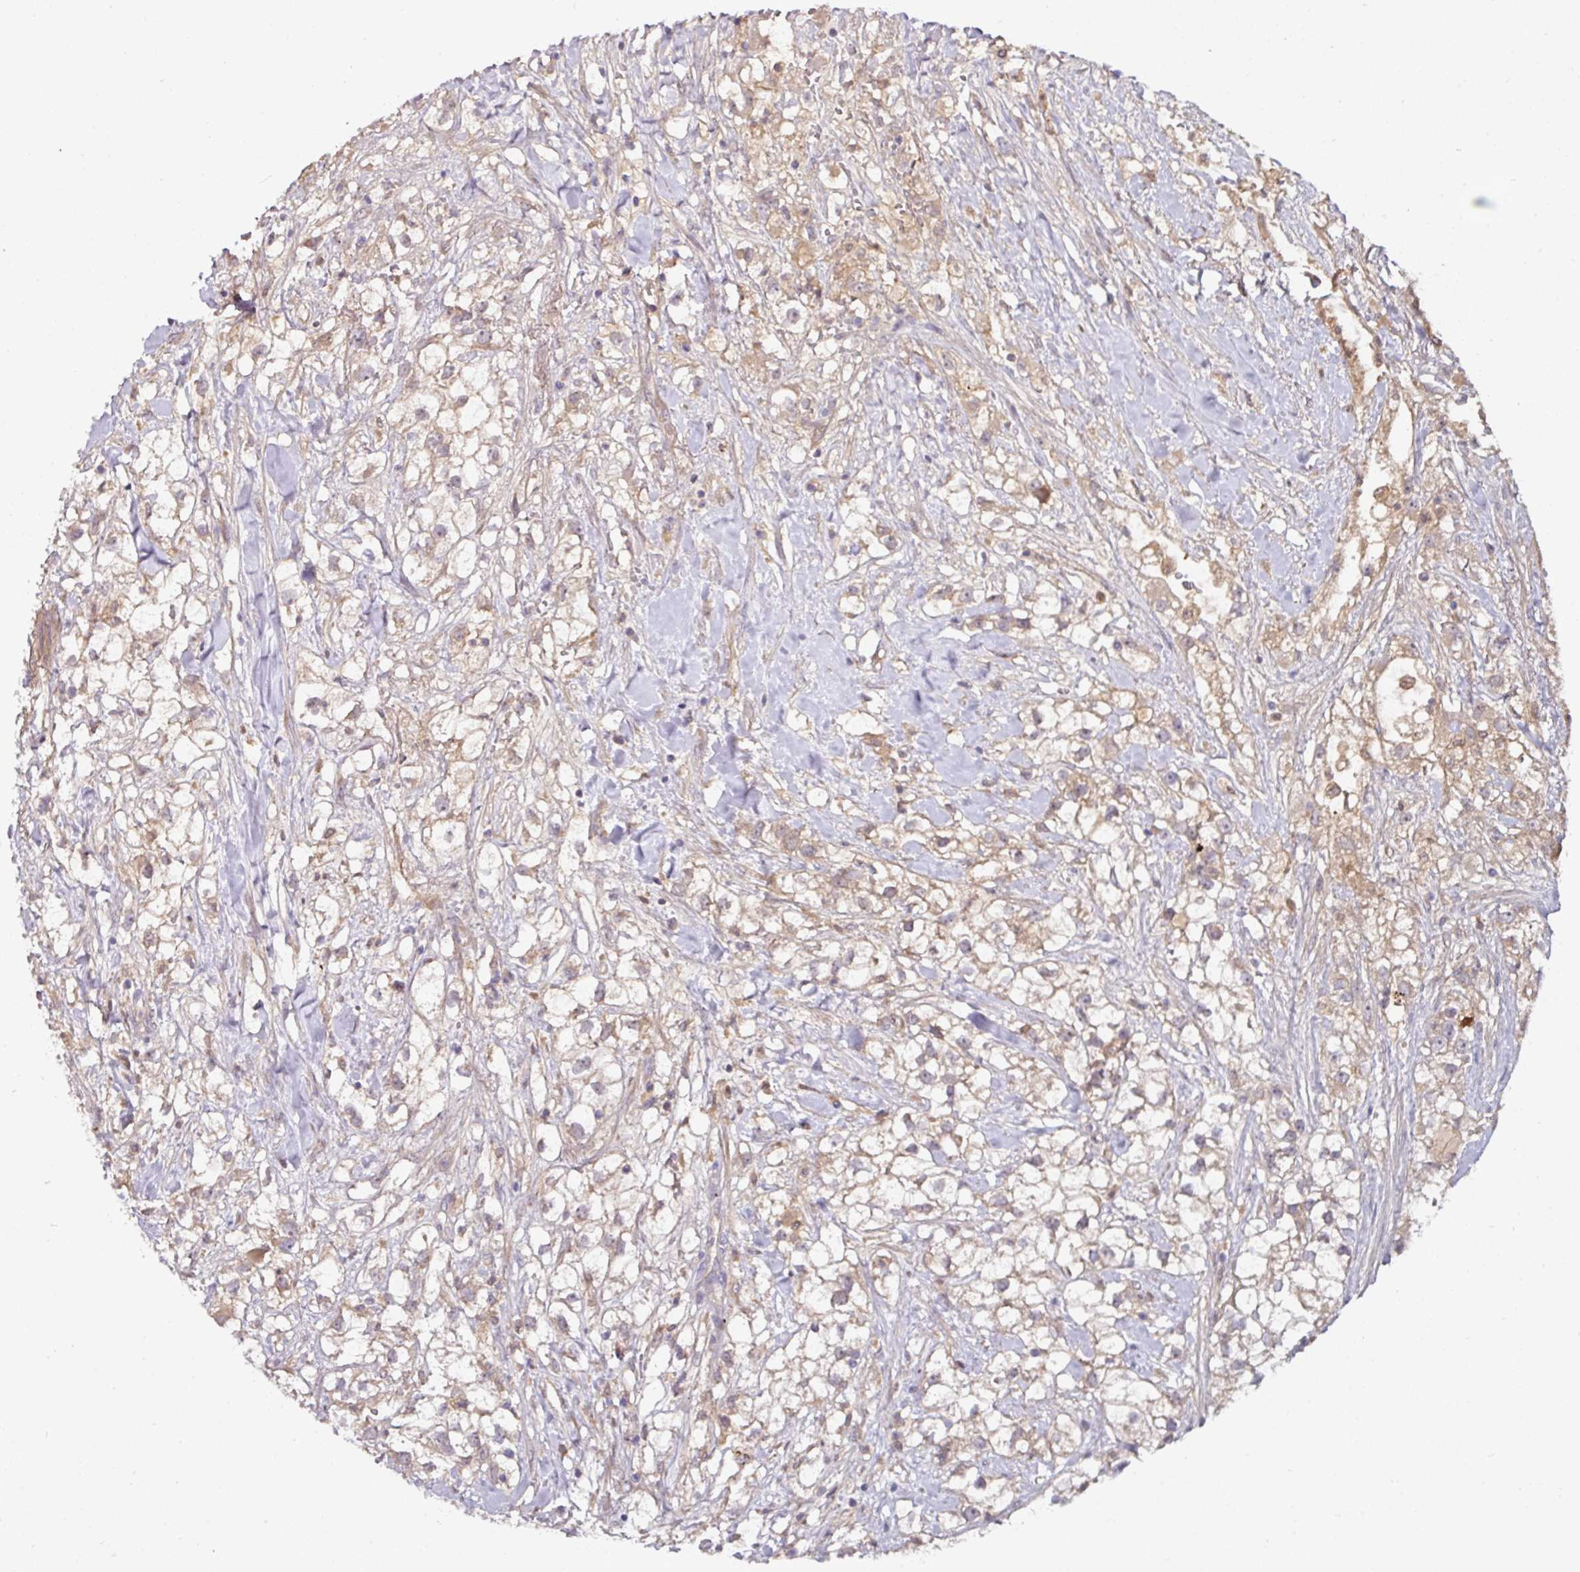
{"staining": {"intensity": "weak", "quantity": "25%-75%", "location": "cytoplasmic/membranous"}, "tissue": "renal cancer", "cell_type": "Tumor cells", "image_type": "cancer", "snomed": [{"axis": "morphology", "description": "Adenocarcinoma, NOS"}, {"axis": "topography", "description": "Kidney"}], "caption": "Renal cancer tissue demonstrates weak cytoplasmic/membranous expression in approximately 25%-75% of tumor cells", "gene": "CTDSP2", "patient": {"sex": "male", "age": 59}}